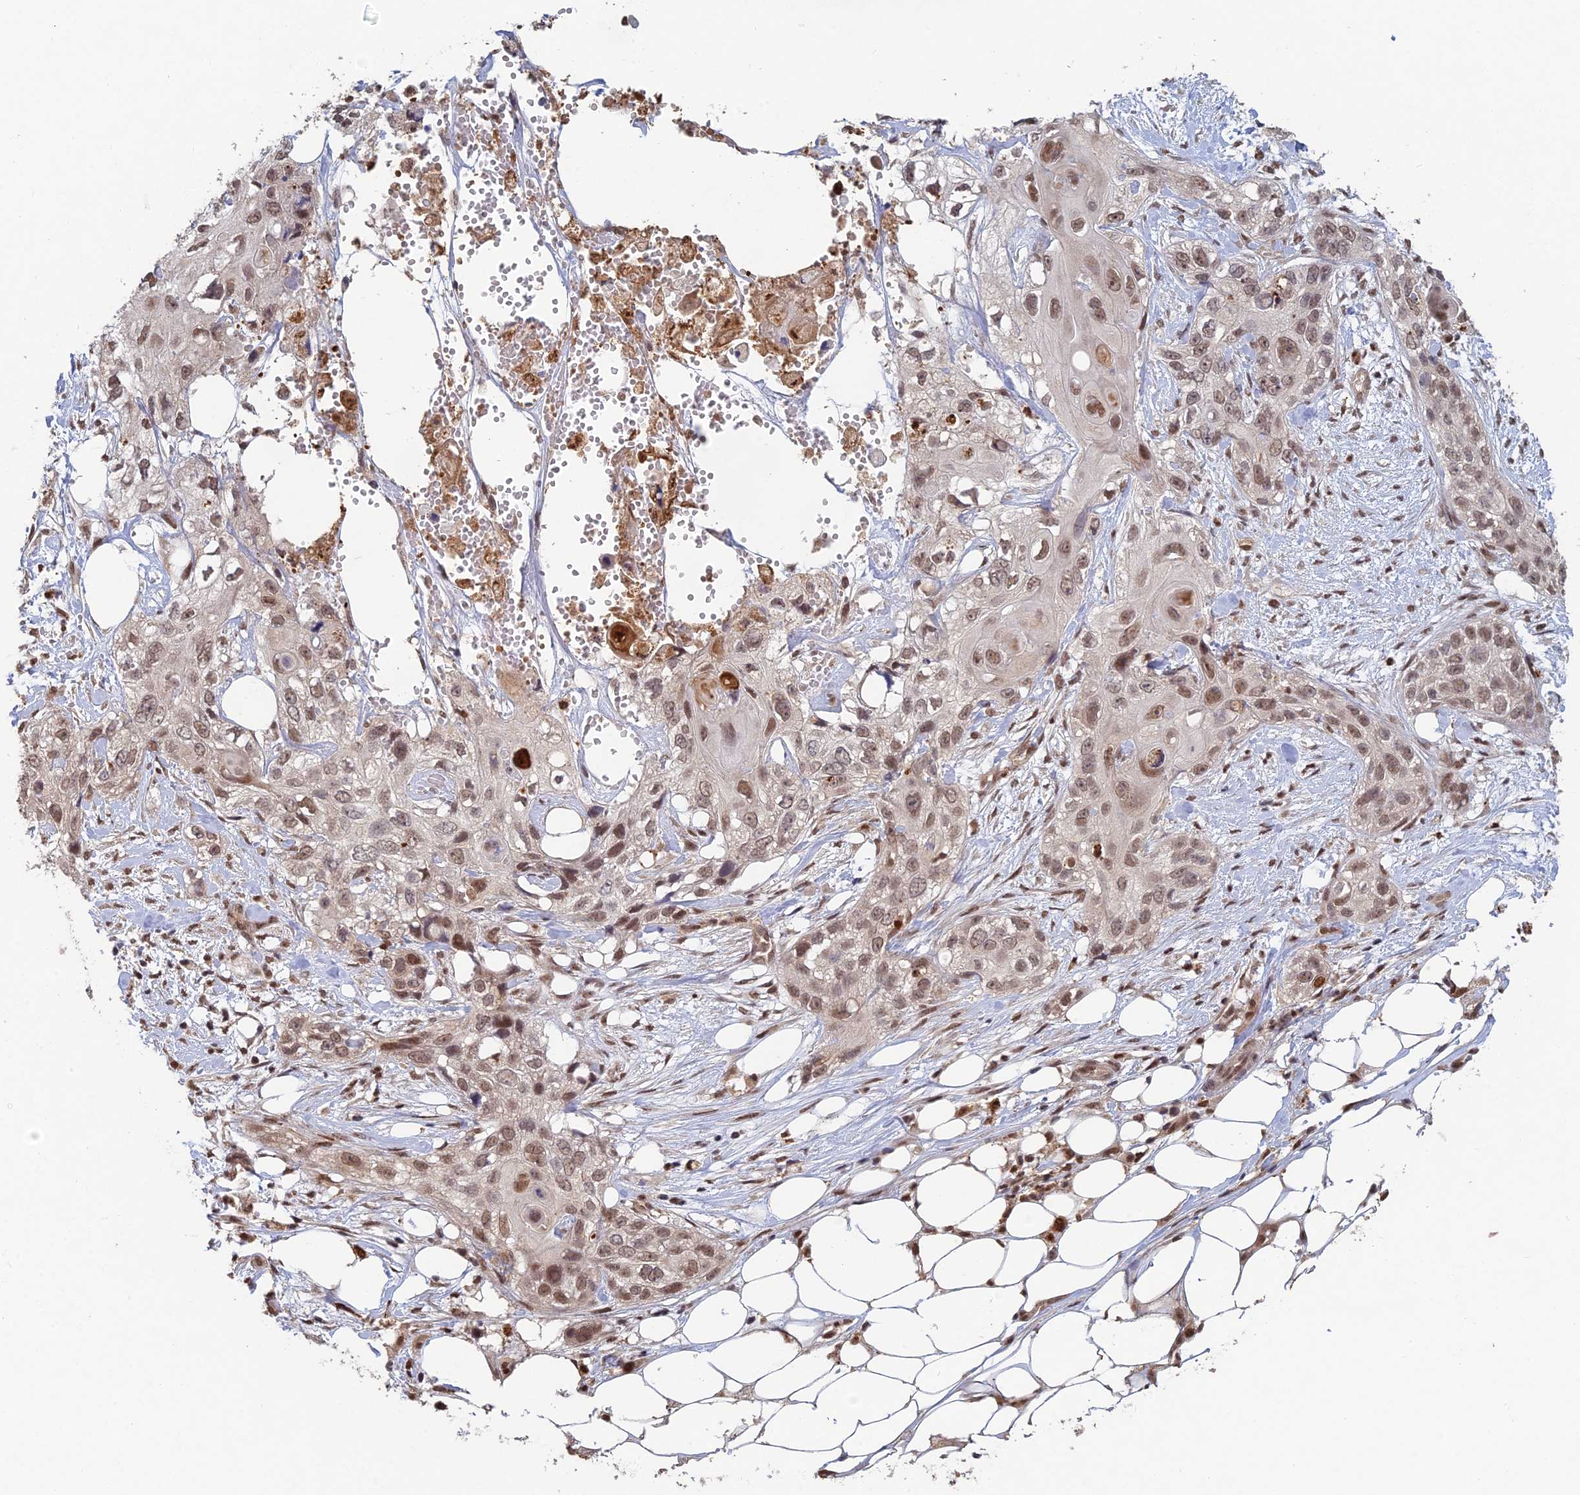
{"staining": {"intensity": "moderate", "quantity": ">75%", "location": "nuclear"}, "tissue": "skin cancer", "cell_type": "Tumor cells", "image_type": "cancer", "snomed": [{"axis": "morphology", "description": "Normal tissue, NOS"}, {"axis": "morphology", "description": "Squamous cell carcinoma, NOS"}, {"axis": "topography", "description": "Skin"}], "caption": "An image of human skin squamous cell carcinoma stained for a protein shows moderate nuclear brown staining in tumor cells.", "gene": "RANBP3", "patient": {"sex": "male", "age": 72}}